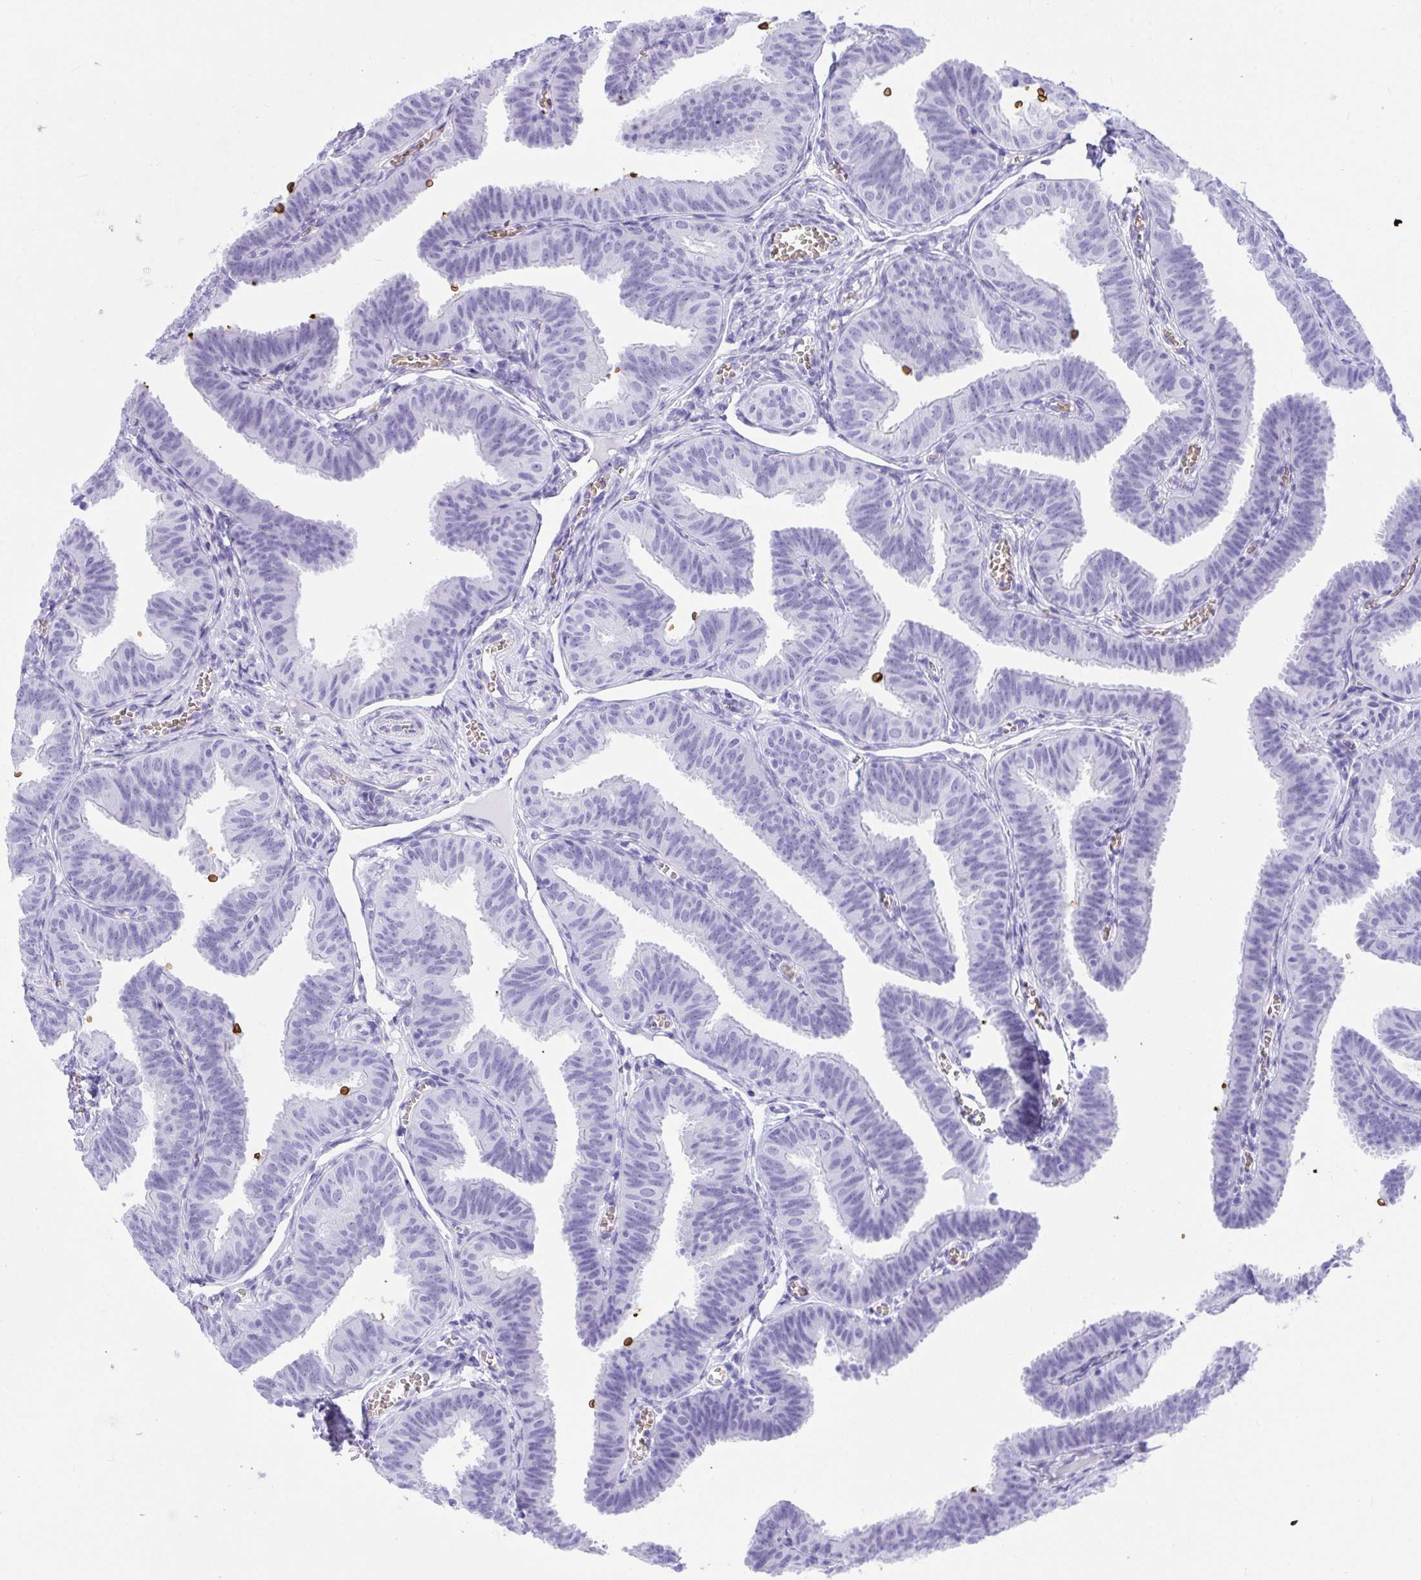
{"staining": {"intensity": "negative", "quantity": "none", "location": "none"}, "tissue": "fallopian tube", "cell_type": "Glandular cells", "image_type": "normal", "snomed": [{"axis": "morphology", "description": "Normal tissue, NOS"}, {"axis": "topography", "description": "Fallopian tube"}], "caption": "Photomicrograph shows no protein expression in glandular cells of unremarkable fallopian tube. (DAB immunohistochemistry visualized using brightfield microscopy, high magnification).", "gene": "ANK1", "patient": {"sex": "female", "age": 25}}